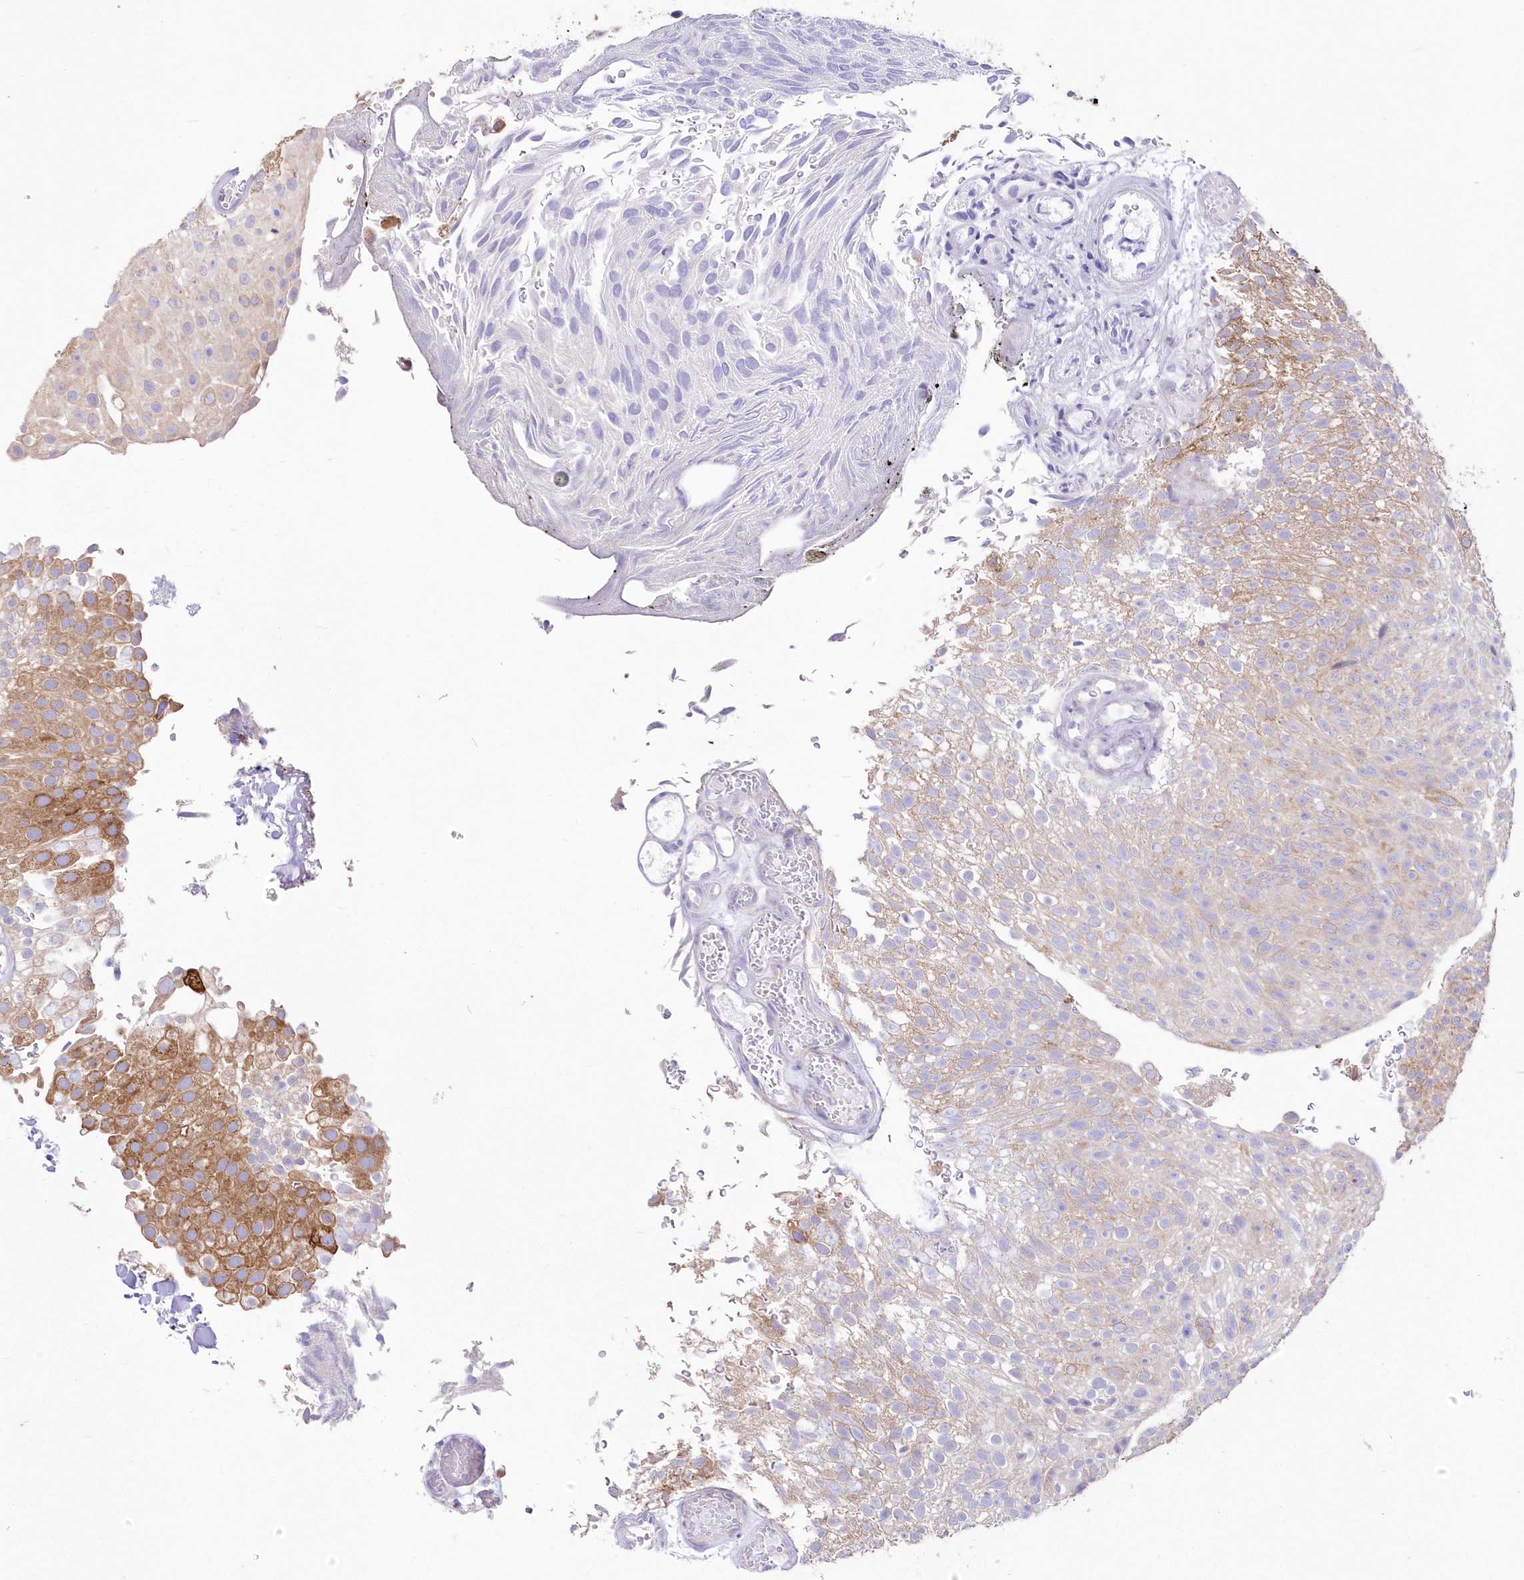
{"staining": {"intensity": "moderate", "quantity": "25%-75%", "location": "cytoplasmic/membranous"}, "tissue": "urothelial cancer", "cell_type": "Tumor cells", "image_type": "cancer", "snomed": [{"axis": "morphology", "description": "Urothelial carcinoma, Low grade"}, {"axis": "topography", "description": "Urinary bladder"}], "caption": "DAB (3,3'-diaminobenzidine) immunohistochemical staining of urothelial cancer displays moderate cytoplasmic/membranous protein staining in approximately 25%-75% of tumor cells.", "gene": "YTHDC2", "patient": {"sex": "male", "age": 78}}